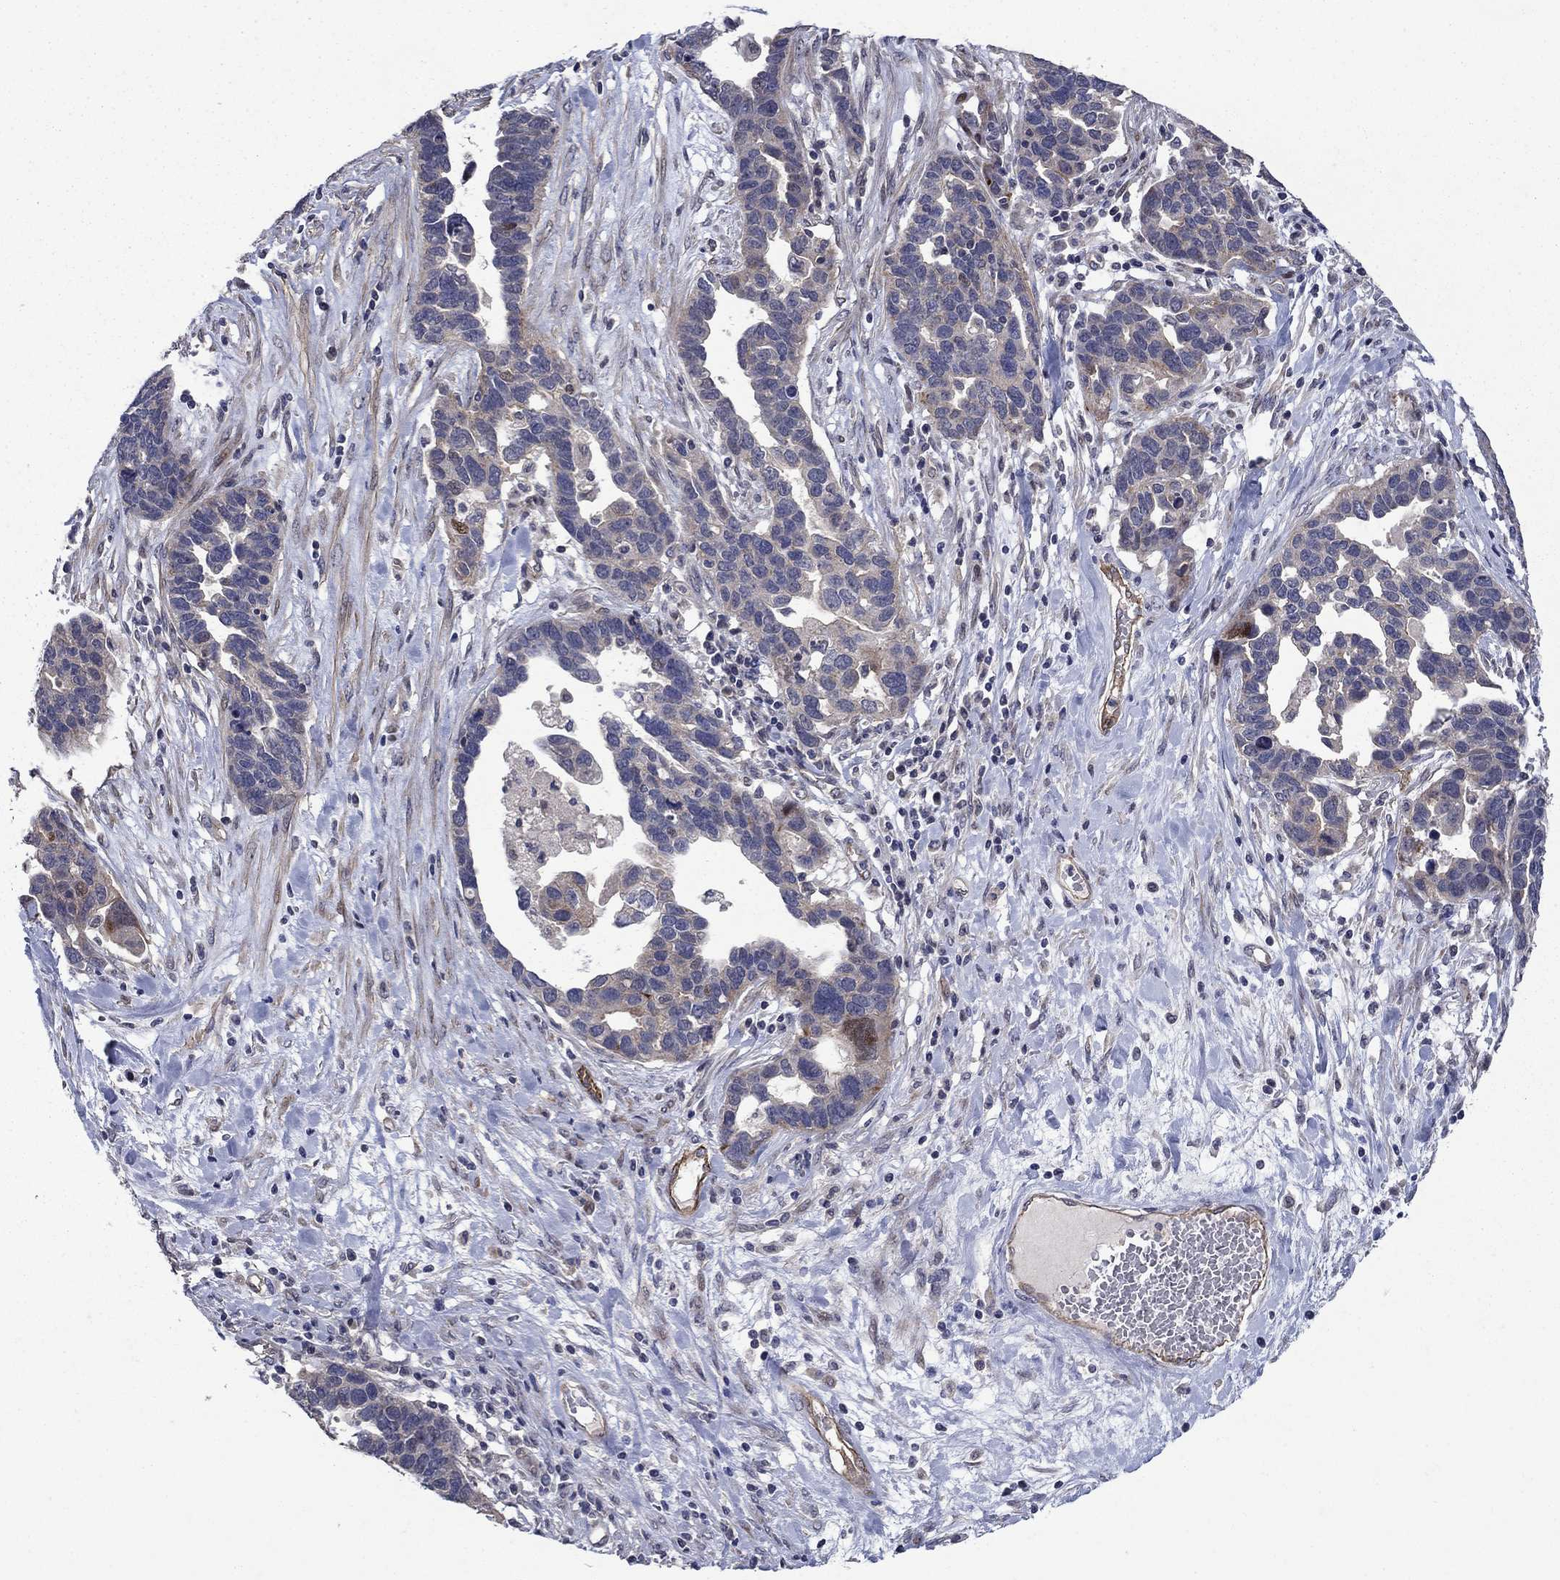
{"staining": {"intensity": "moderate", "quantity": "<25%", "location": "cytoplasmic/membranous"}, "tissue": "ovarian cancer", "cell_type": "Tumor cells", "image_type": "cancer", "snomed": [{"axis": "morphology", "description": "Cystadenocarcinoma, serous, NOS"}, {"axis": "topography", "description": "Ovary"}], "caption": "Human serous cystadenocarcinoma (ovarian) stained for a protein (brown) exhibits moderate cytoplasmic/membranous positive expression in approximately <25% of tumor cells.", "gene": "SLC7A1", "patient": {"sex": "female", "age": 54}}